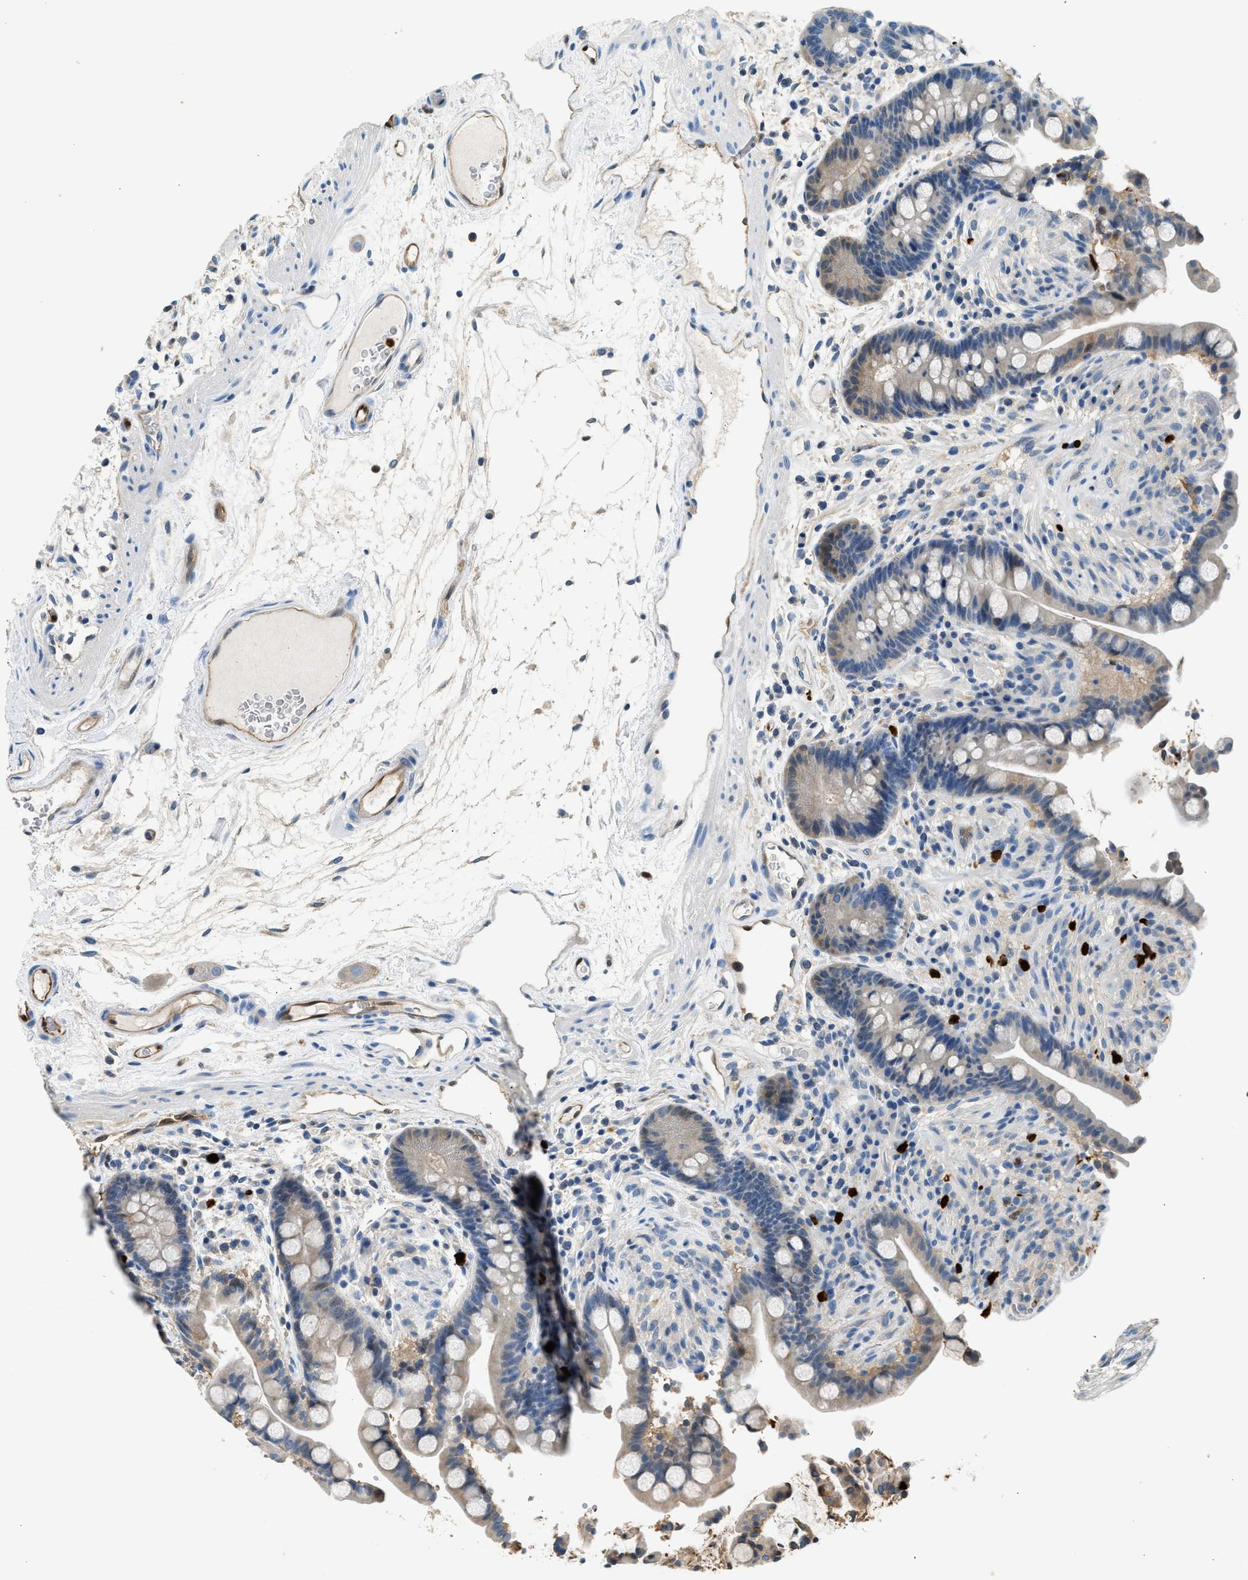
{"staining": {"intensity": "moderate", "quantity": ">75%", "location": "cytoplasmic/membranous"}, "tissue": "colon", "cell_type": "Endothelial cells", "image_type": "normal", "snomed": [{"axis": "morphology", "description": "Normal tissue, NOS"}, {"axis": "topography", "description": "Colon"}], "caption": "Immunohistochemistry of benign human colon shows medium levels of moderate cytoplasmic/membranous positivity in about >75% of endothelial cells. The staining is performed using DAB (3,3'-diaminobenzidine) brown chromogen to label protein expression. The nuclei are counter-stained blue using hematoxylin.", "gene": "ANXA3", "patient": {"sex": "male", "age": 73}}